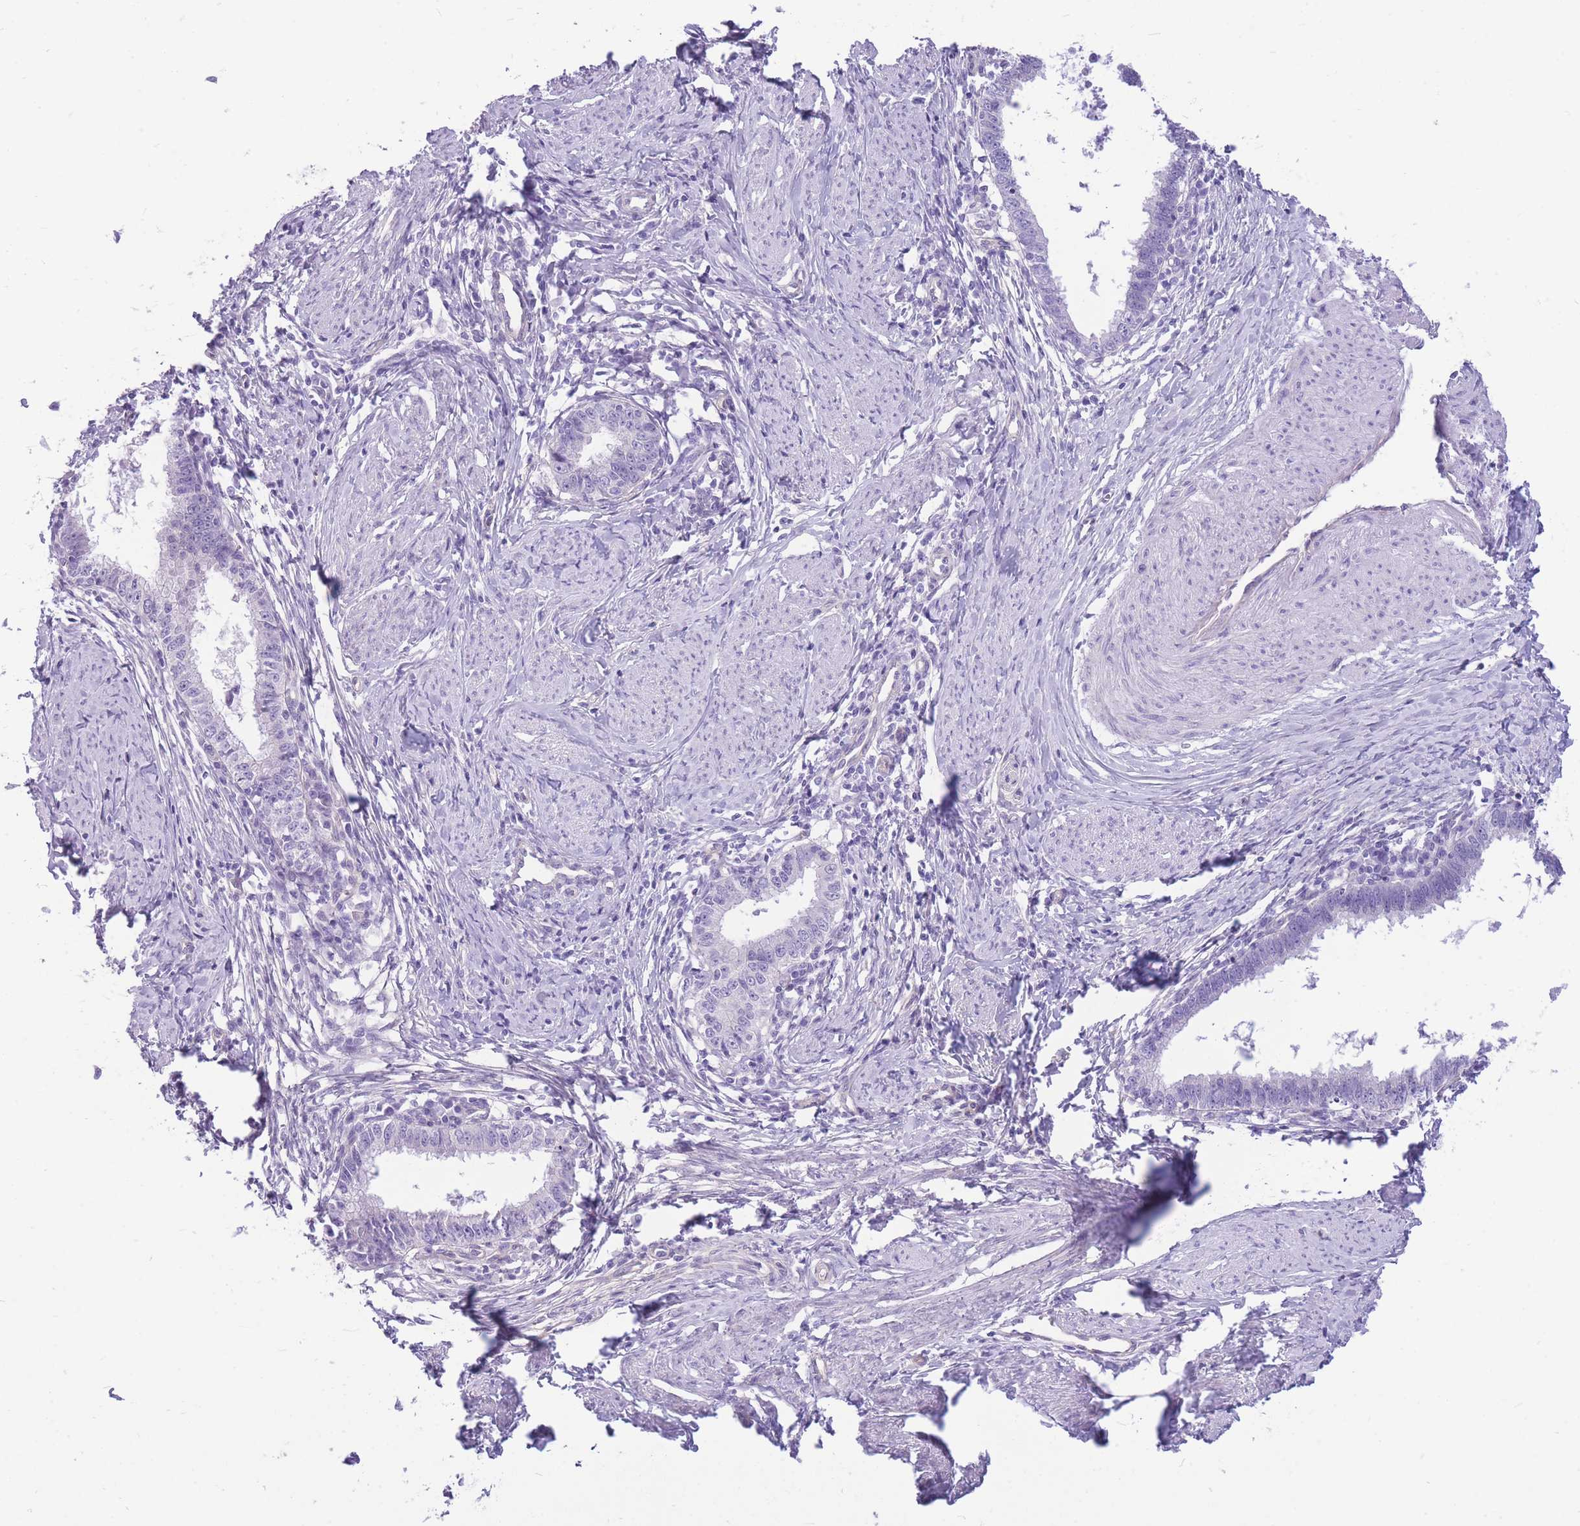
{"staining": {"intensity": "negative", "quantity": "none", "location": "none"}, "tissue": "cervical cancer", "cell_type": "Tumor cells", "image_type": "cancer", "snomed": [{"axis": "morphology", "description": "Adenocarcinoma, NOS"}, {"axis": "topography", "description": "Cervix"}], "caption": "Immunohistochemistry photomicrograph of cervical cancer stained for a protein (brown), which shows no staining in tumor cells. (Stains: DAB (3,3'-diaminobenzidine) immunohistochemistry with hematoxylin counter stain, Microscopy: brightfield microscopy at high magnification).", "gene": "ZNF311", "patient": {"sex": "female", "age": 36}}